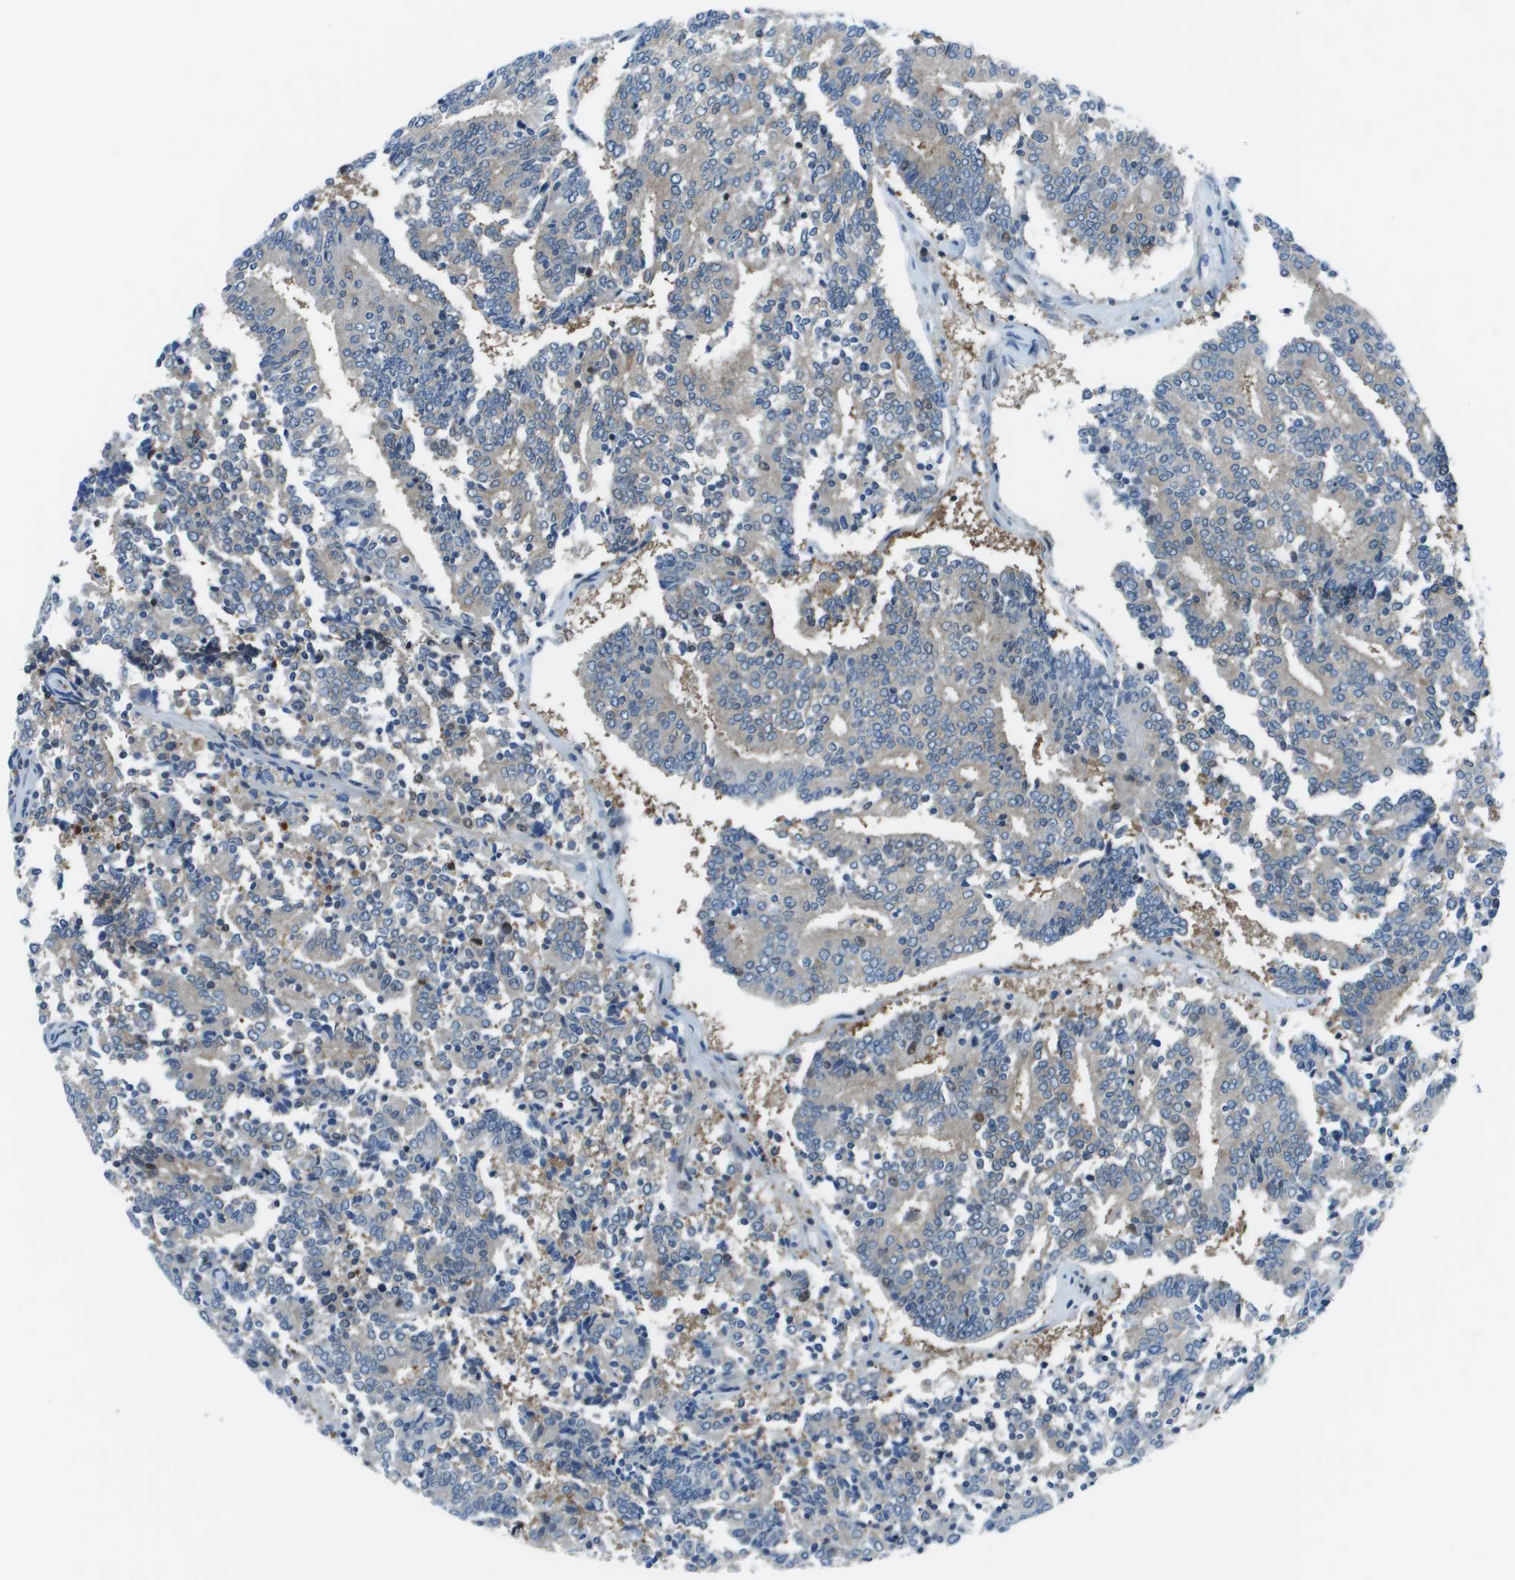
{"staining": {"intensity": "weak", "quantity": "<25%", "location": "cytoplasmic/membranous"}, "tissue": "prostate cancer", "cell_type": "Tumor cells", "image_type": "cancer", "snomed": [{"axis": "morphology", "description": "Normal tissue, NOS"}, {"axis": "morphology", "description": "Adenocarcinoma, High grade"}, {"axis": "topography", "description": "Prostate"}, {"axis": "topography", "description": "Seminal veicle"}], "caption": "IHC of prostate high-grade adenocarcinoma displays no staining in tumor cells. The staining is performed using DAB (3,3'-diaminobenzidine) brown chromogen with nuclei counter-stained in using hematoxylin.", "gene": "STIP1", "patient": {"sex": "male", "age": 55}}